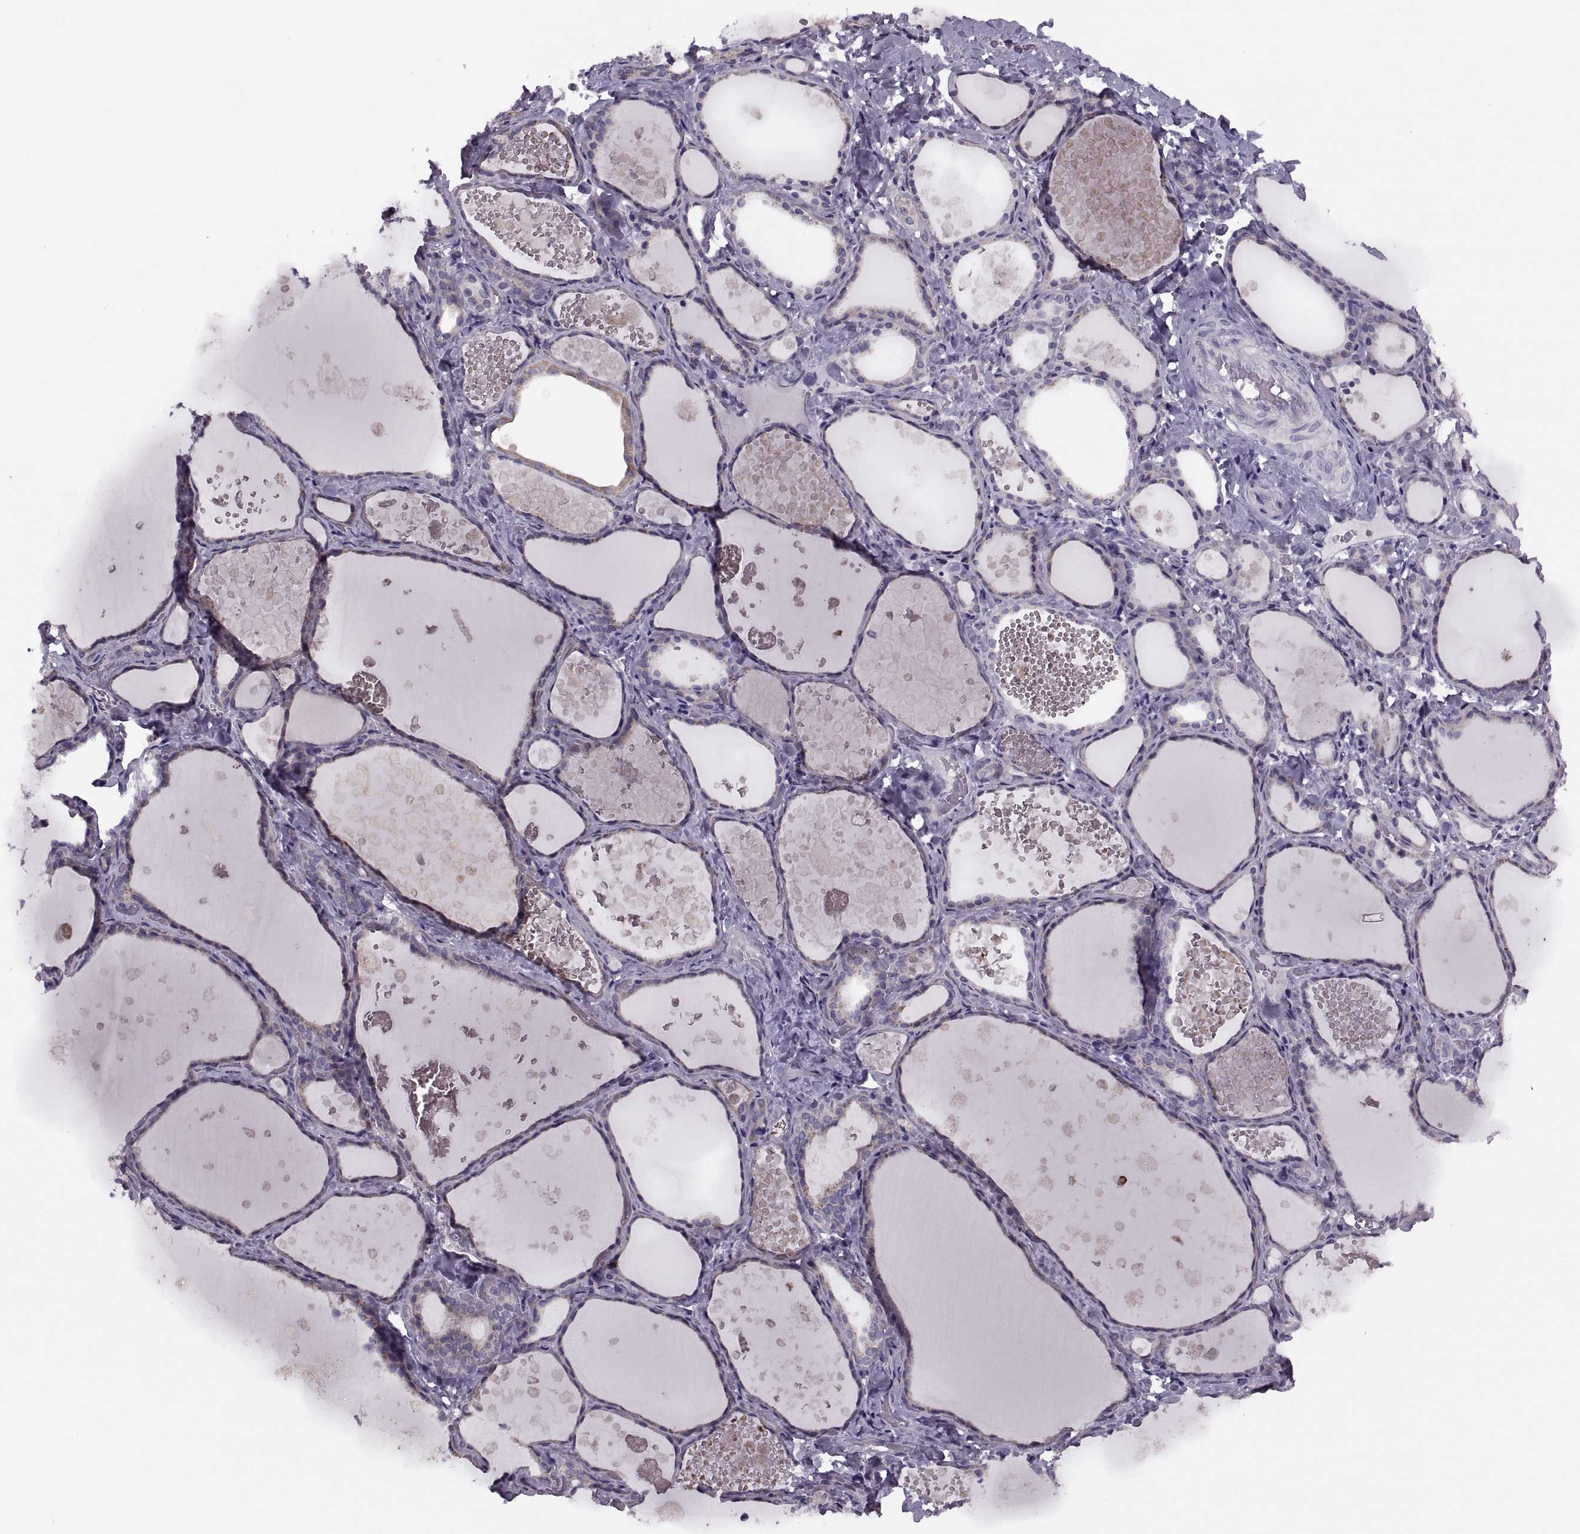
{"staining": {"intensity": "negative", "quantity": "none", "location": "none"}, "tissue": "thyroid gland", "cell_type": "Glandular cells", "image_type": "normal", "snomed": [{"axis": "morphology", "description": "Normal tissue, NOS"}, {"axis": "topography", "description": "Thyroid gland"}], "caption": "Micrograph shows no significant protein staining in glandular cells of unremarkable thyroid gland.", "gene": "PRSS54", "patient": {"sex": "female", "age": 56}}